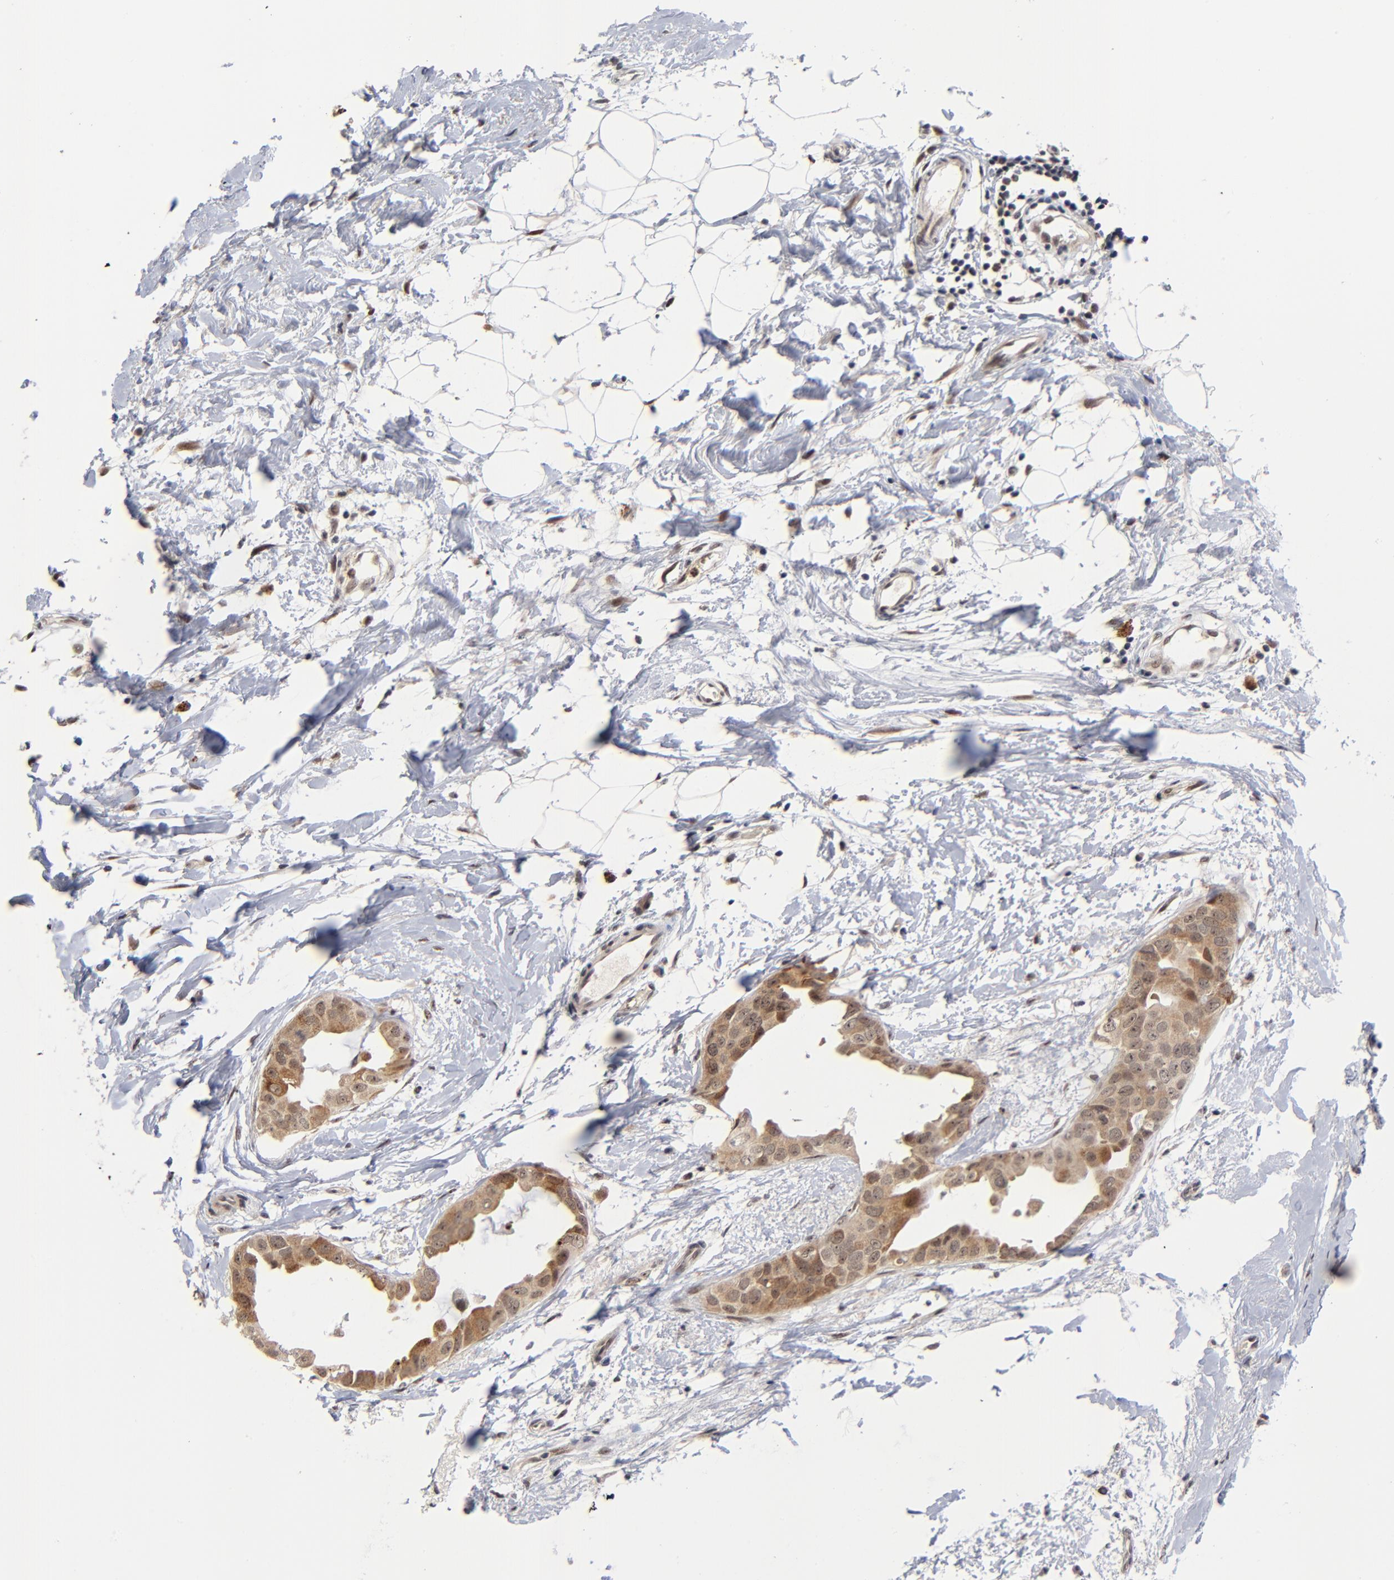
{"staining": {"intensity": "weak", "quantity": ">75%", "location": "cytoplasmic/membranous,nuclear"}, "tissue": "breast cancer", "cell_type": "Tumor cells", "image_type": "cancer", "snomed": [{"axis": "morphology", "description": "Duct carcinoma"}, {"axis": "topography", "description": "Breast"}], "caption": "Immunohistochemistry (IHC) image of neoplastic tissue: breast cancer stained using immunohistochemistry demonstrates low levels of weak protein expression localized specifically in the cytoplasmic/membranous and nuclear of tumor cells, appearing as a cytoplasmic/membranous and nuclear brown color.", "gene": "ZNF419", "patient": {"sex": "female", "age": 40}}